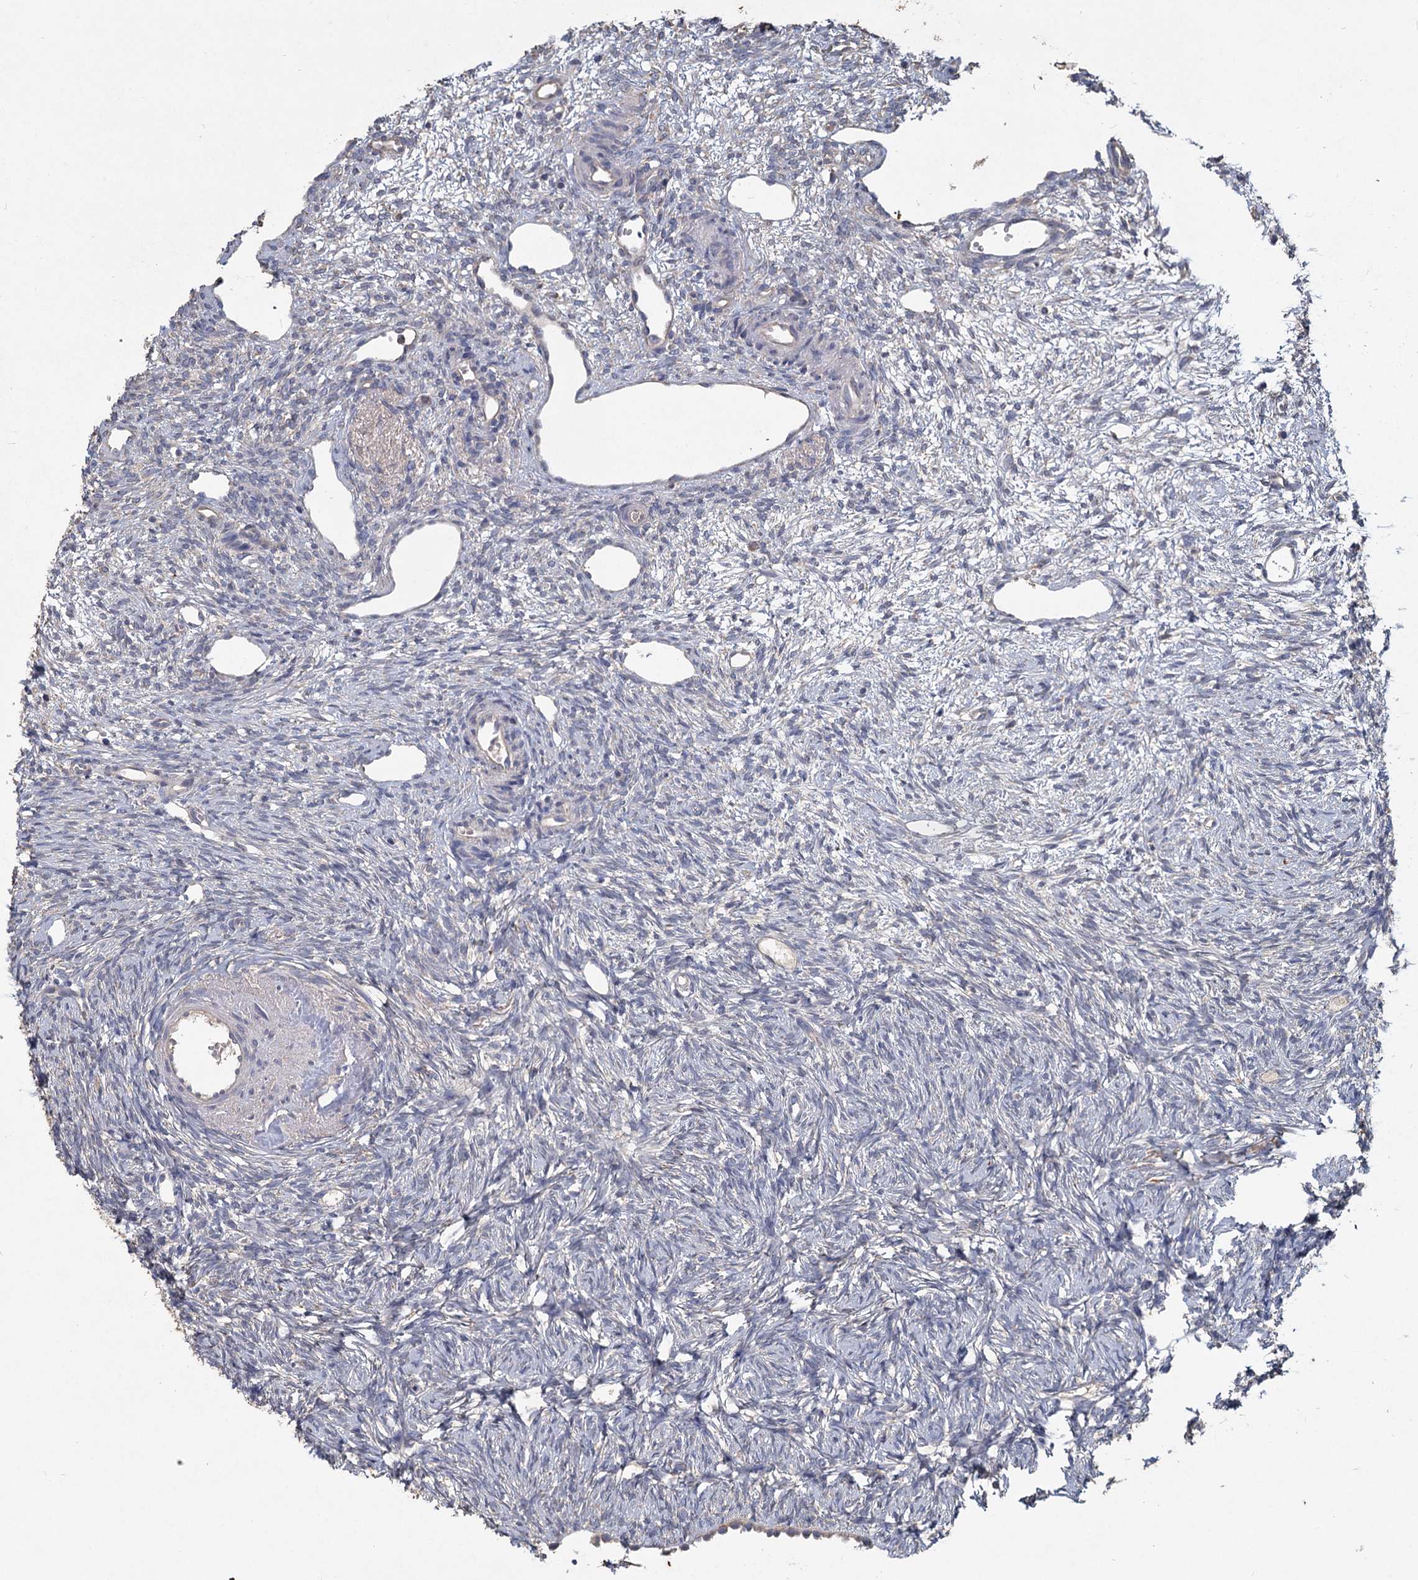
{"staining": {"intensity": "negative", "quantity": "none", "location": "none"}, "tissue": "ovary", "cell_type": "Ovarian stroma cells", "image_type": "normal", "snomed": [{"axis": "morphology", "description": "Normal tissue, NOS"}, {"axis": "topography", "description": "Ovary"}], "caption": "Histopathology image shows no protein expression in ovarian stroma cells of normal ovary.", "gene": "HES2", "patient": {"sex": "female", "age": 51}}